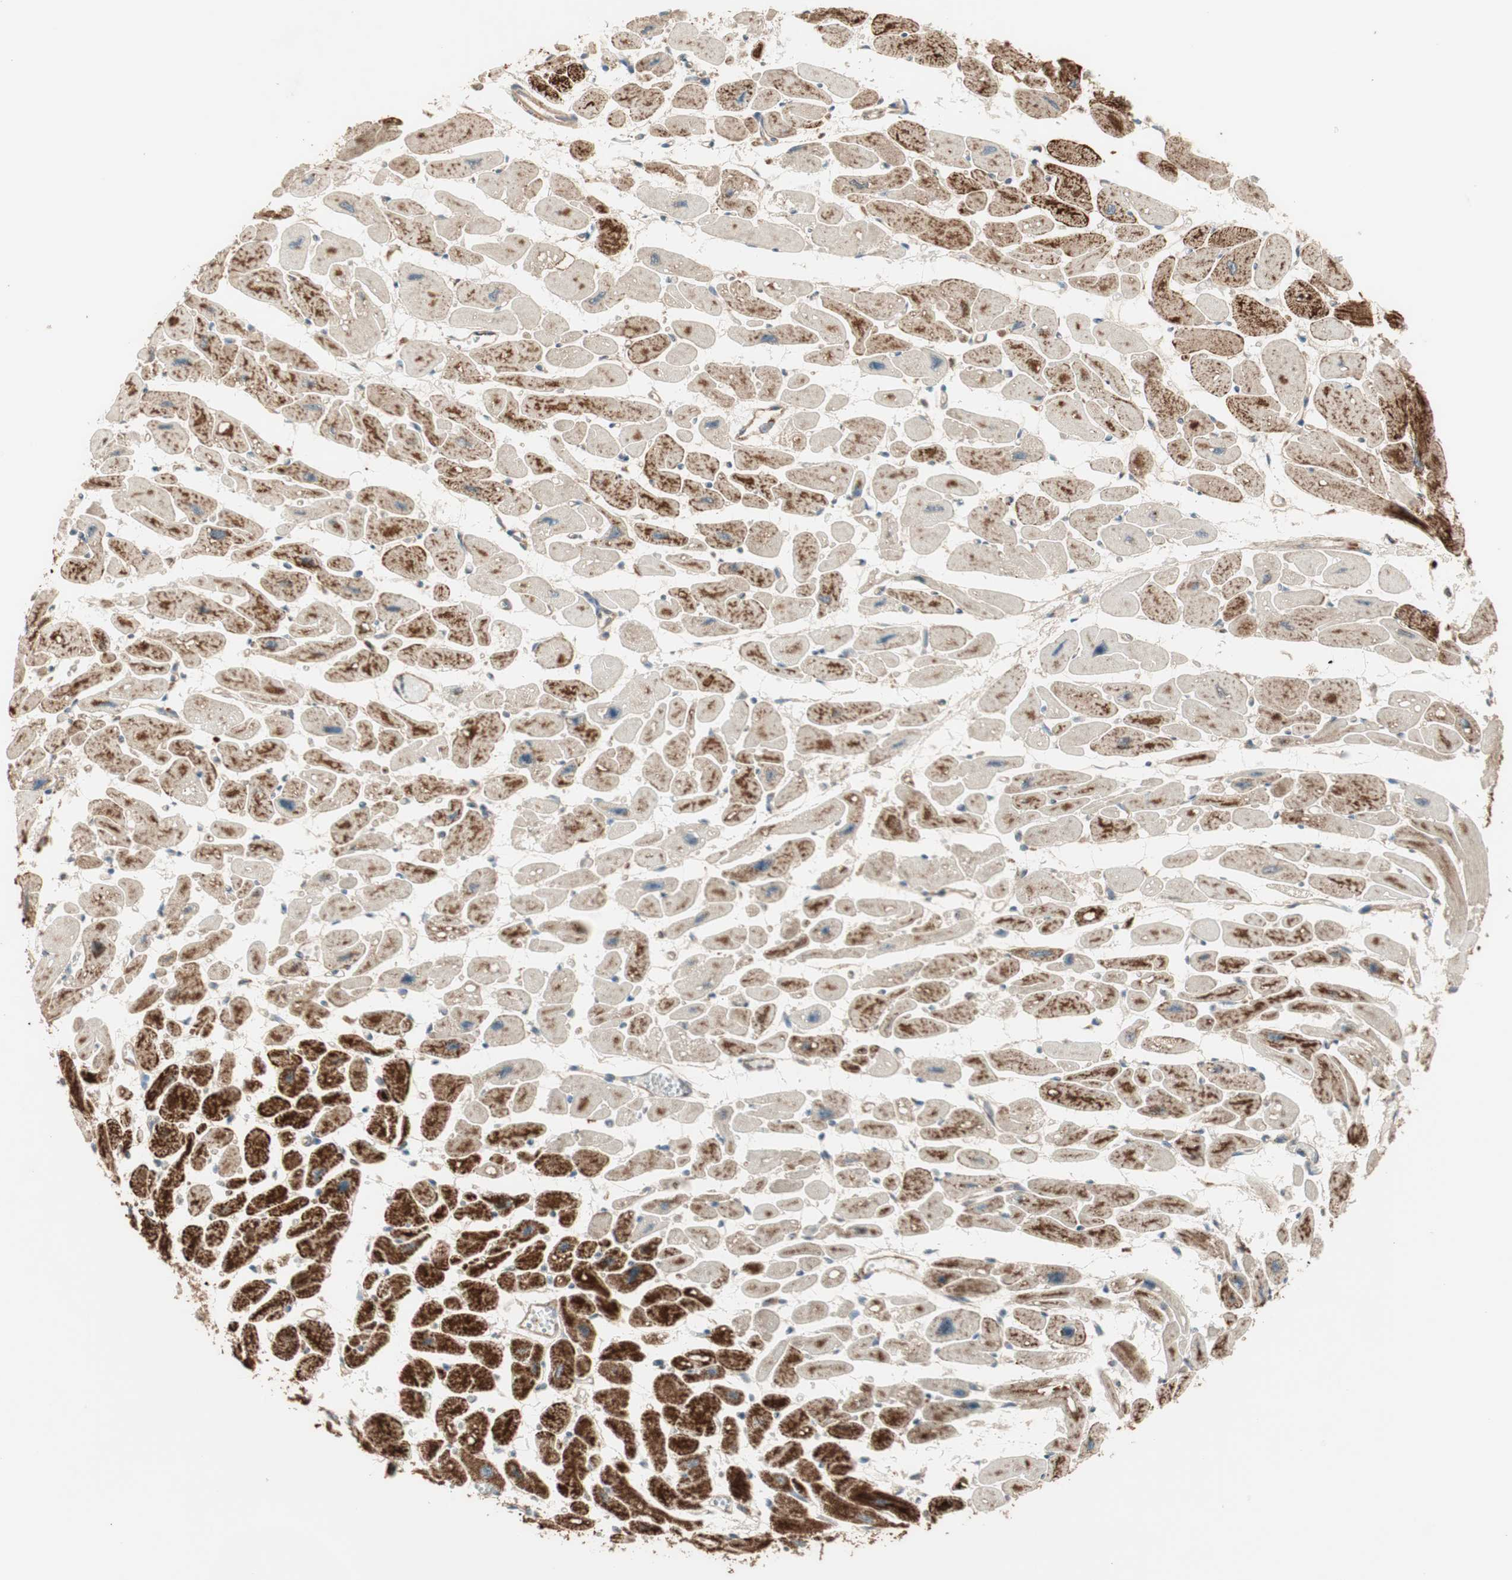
{"staining": {"intensity": "strong", "quantity": ">75%", "location": "cytoplasmic/membranous"}, "tissue": "heart muscle", "cell_type": "Cardiomyocytes", "image_type": "normal", "snomed": [{"axis": "morphology", "description": "Normal tissue, NOS"}, {"axis": "topography", "description": "Heart"}], "caption": "Immunohistochemistry (IHC) (DAB (3,3'-diaminobenzidine)) staining of unremarkable human heart muscle displays strong cytoplasmic/membranous protein staining in about >75% of cardiomyocytes.", "gene": "CC2D1A", "patient": {"sex": "female", "age": 54}}